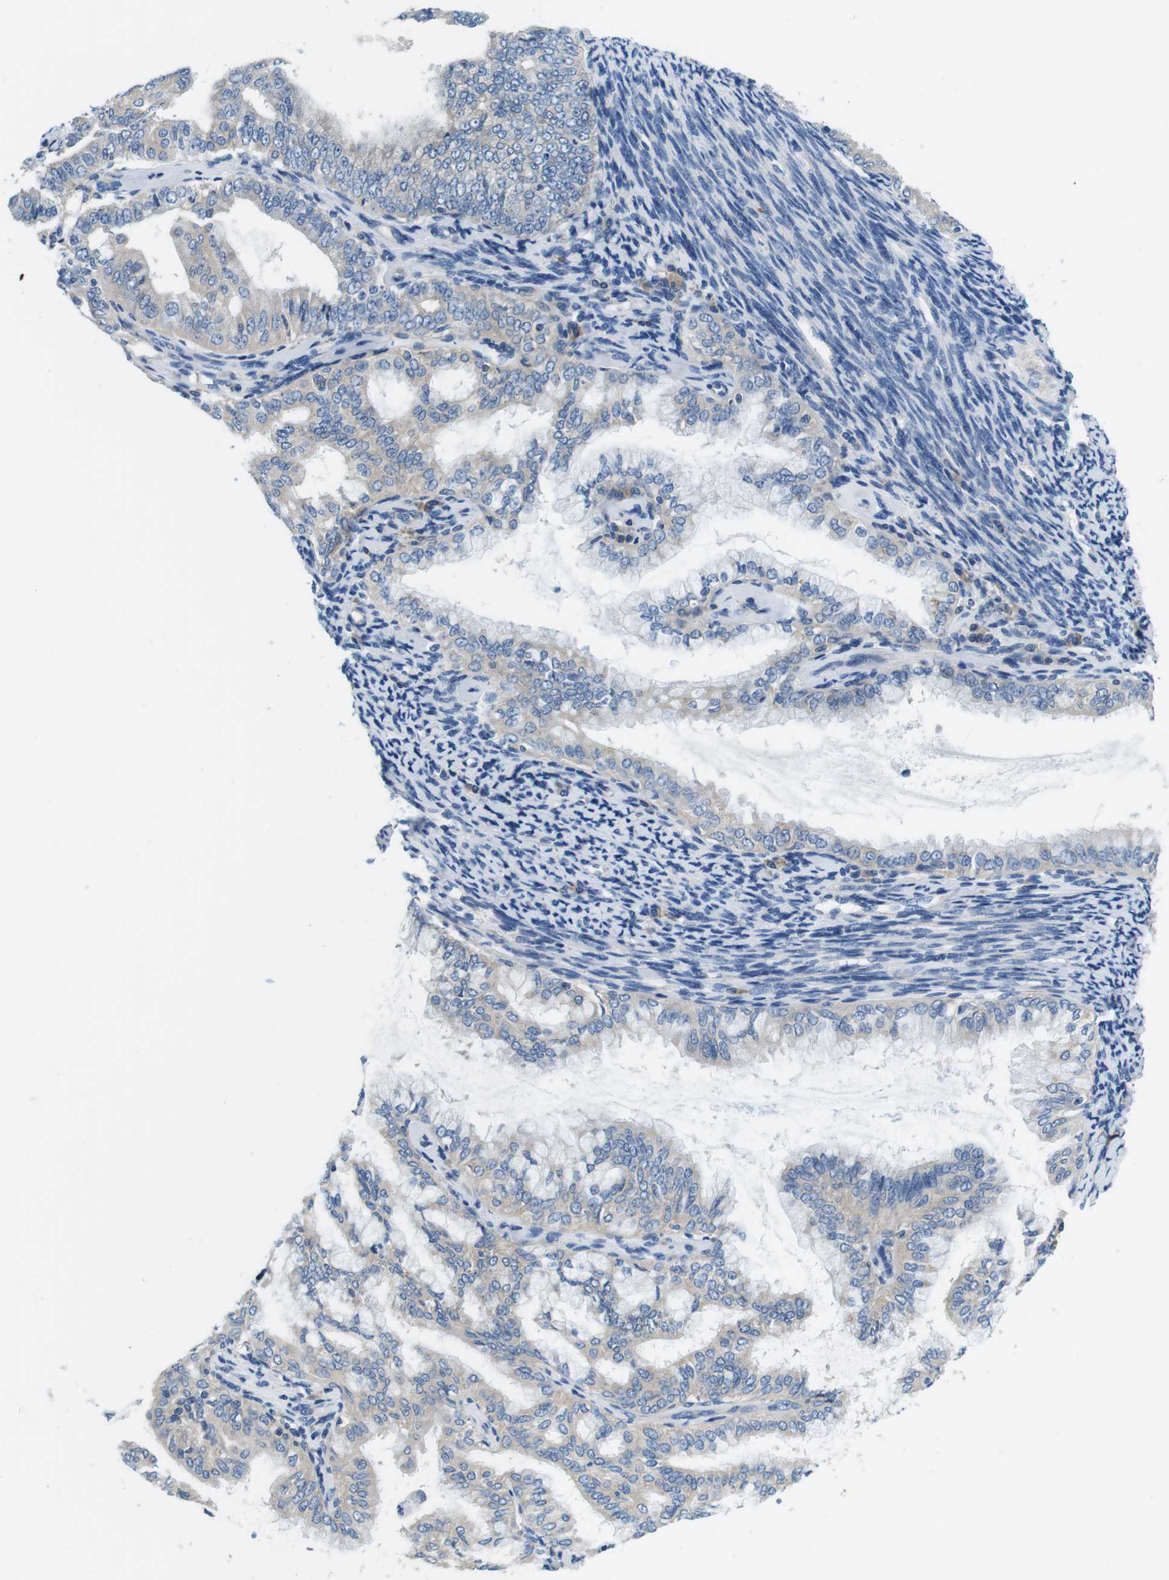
{"staining": {"intensity": "negative", "quantity": "none", "location": "none"}, "tissue": "endometrial cancer", "cell_type": "Tumor cells", "image_type": "cancer", "snomed": [{"axis": "morphology", "description": "Adenocarcinoma, NOS"}, {"axis": "topography", "description": "Endometrium"}], "caption": "This is an immunohistochemistry (IHC) photomicrograph of adenocarcinoma (endometrial). There is no staining in tumor cells.", "gene": "DENND4C", "patient": {"sex": "female", "age": 63}}